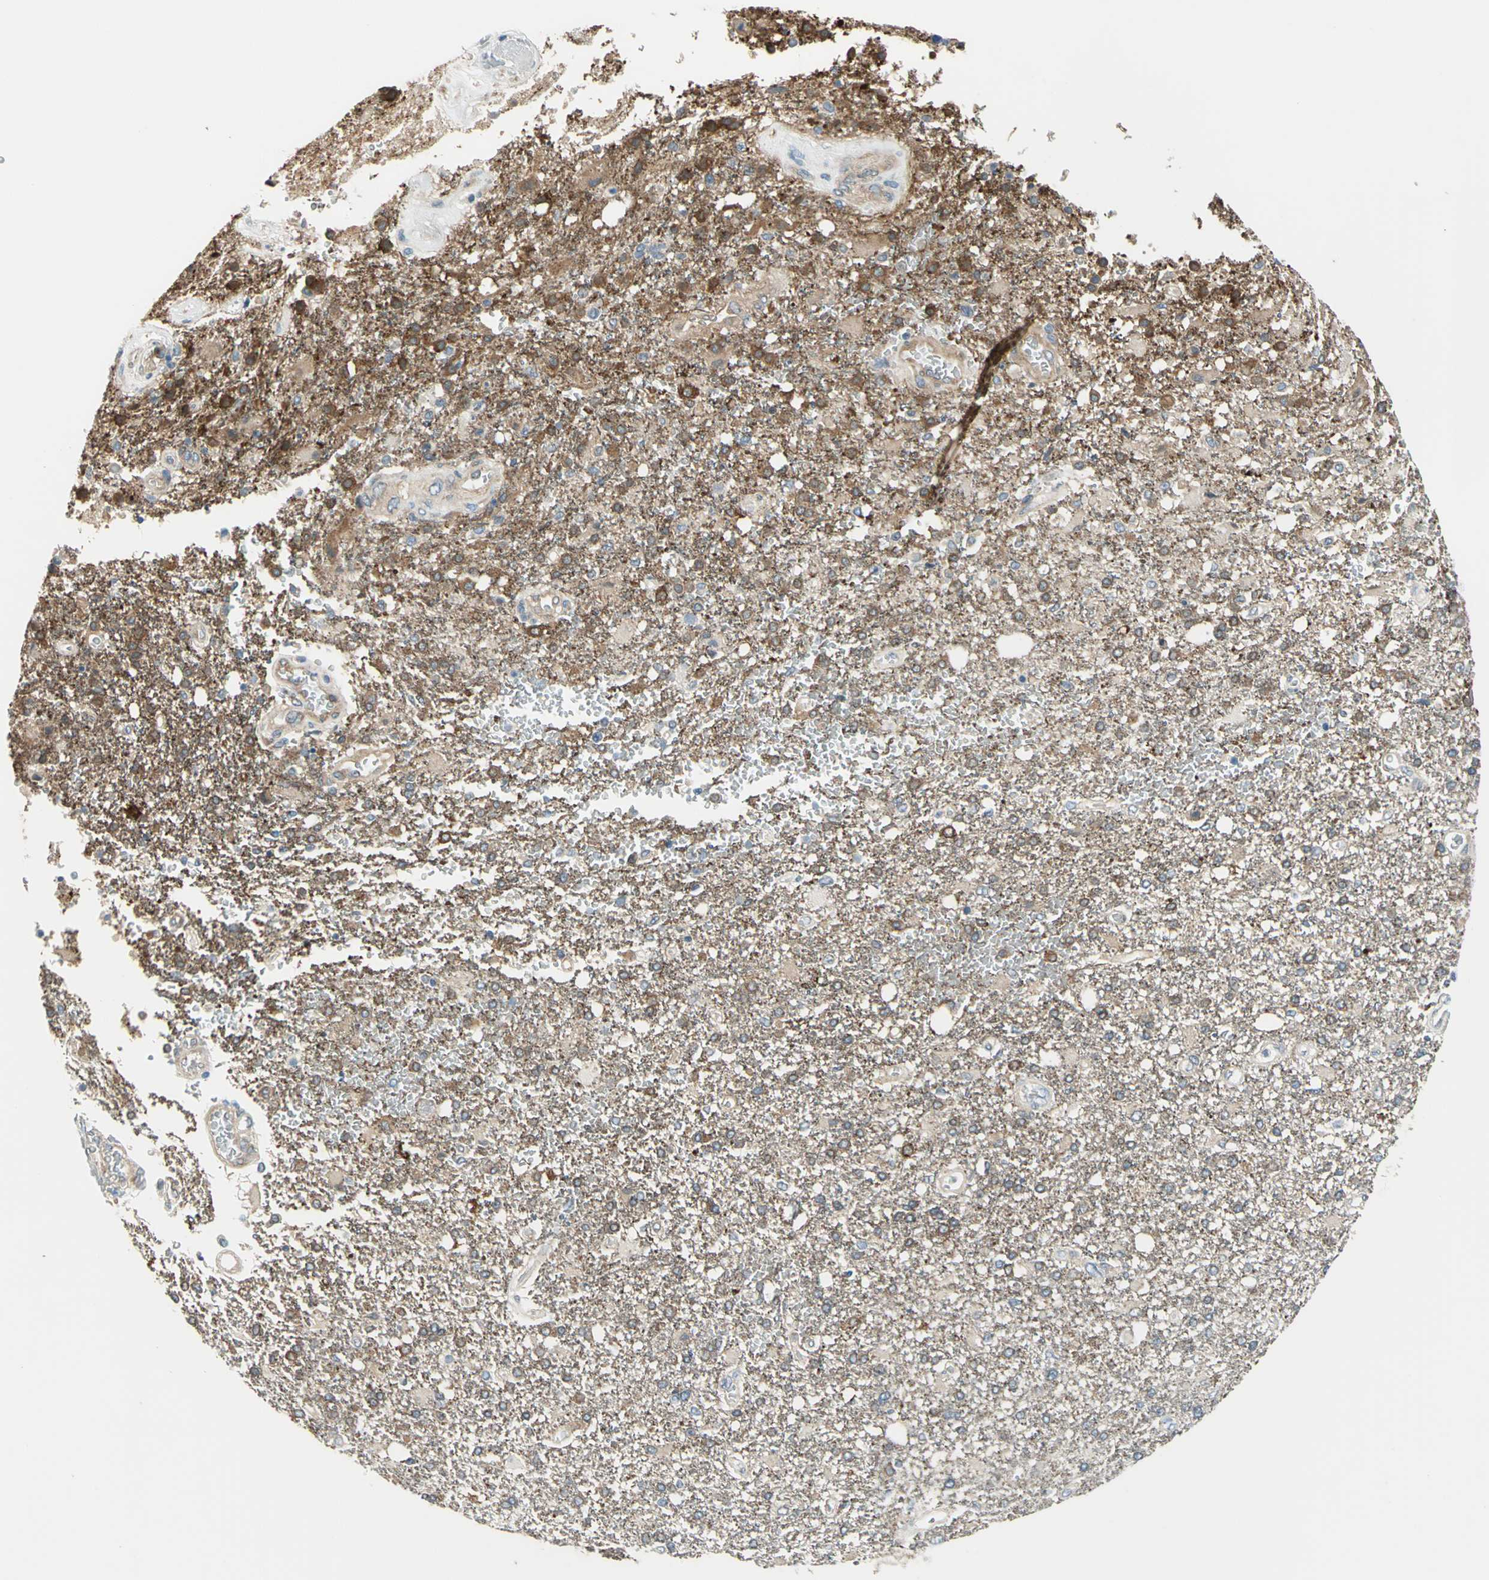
{"staining": {"intensity": "moderate", "quantity": ">75%", "location": "cytoplasmic/membranous"}, "tissue": "glioma", "cell_type": "Tumor cells", "image_type": "cancer", "snomed": [{"axis": "morphology", "description": "Glioma, malignant, High grade"}, {"axis": "topography", "description": "Cerebral cortex"}], "caption": "Human glioma stained with a protein marker displays moderate staining in tumor cells.", "gene": "CDC42EP1", "patient": {"sex": "male", "age": 79}}